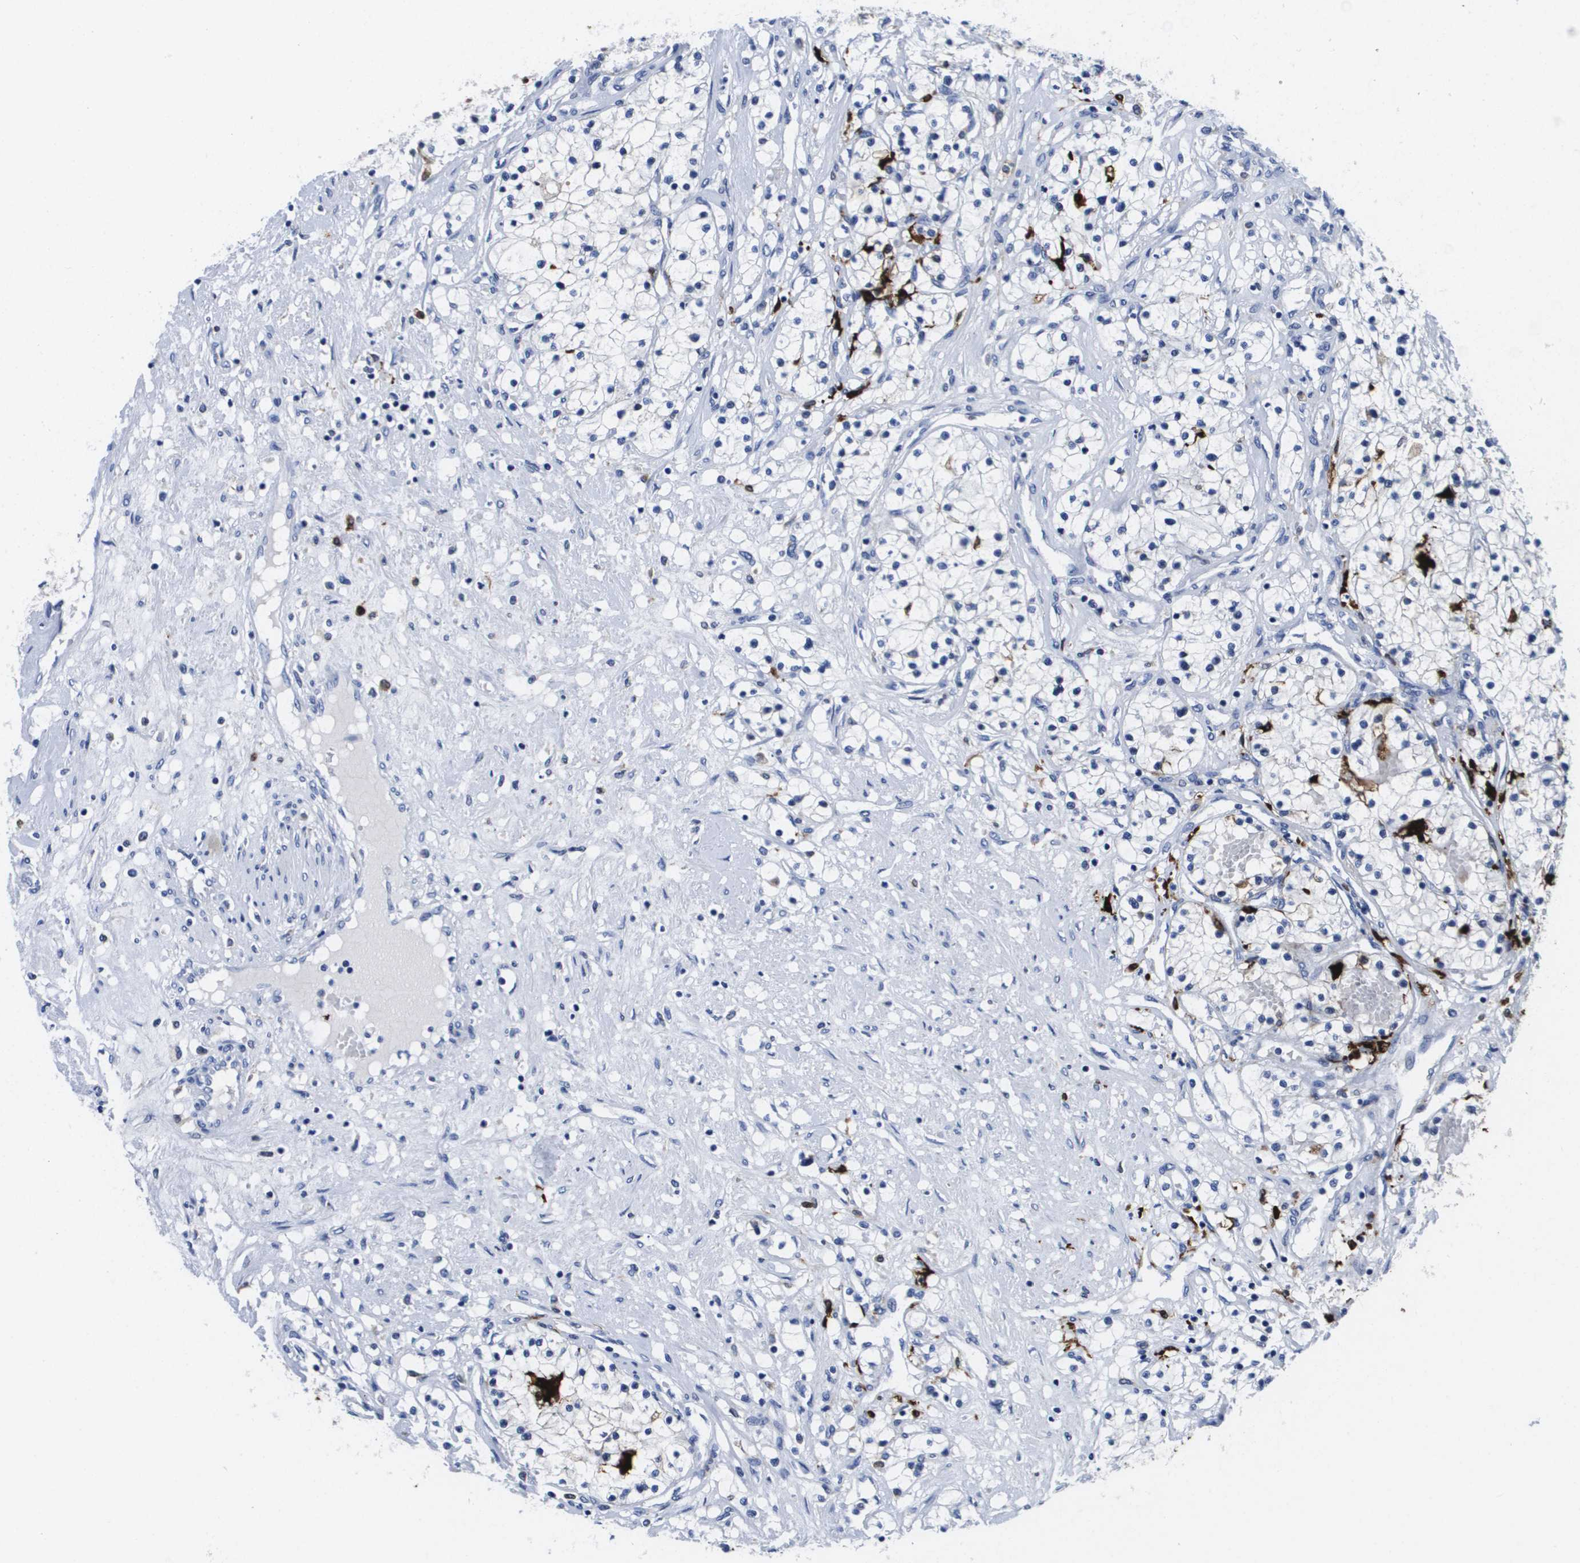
{"staining": {"intensity": "moderate", "quantity": "<25%", "location": "cytoplasmic/membranous"}, "tissue": "renal cancer", "cell_type": "Tumor cells", "image_type": "cancer", "snomed": [{"axis": "morphology", "description": "Adenocarcinoma, NOS"}, {"axis": "topography", "description": "Kidney"}], "caption": "Protein expression analysis of renal cancer demonstrates moderate cytoplasmic/membranous expression in about <25% of tumor cells.", "gene": "HMOX1", "patient": {"sex": "male", "age": 68}}